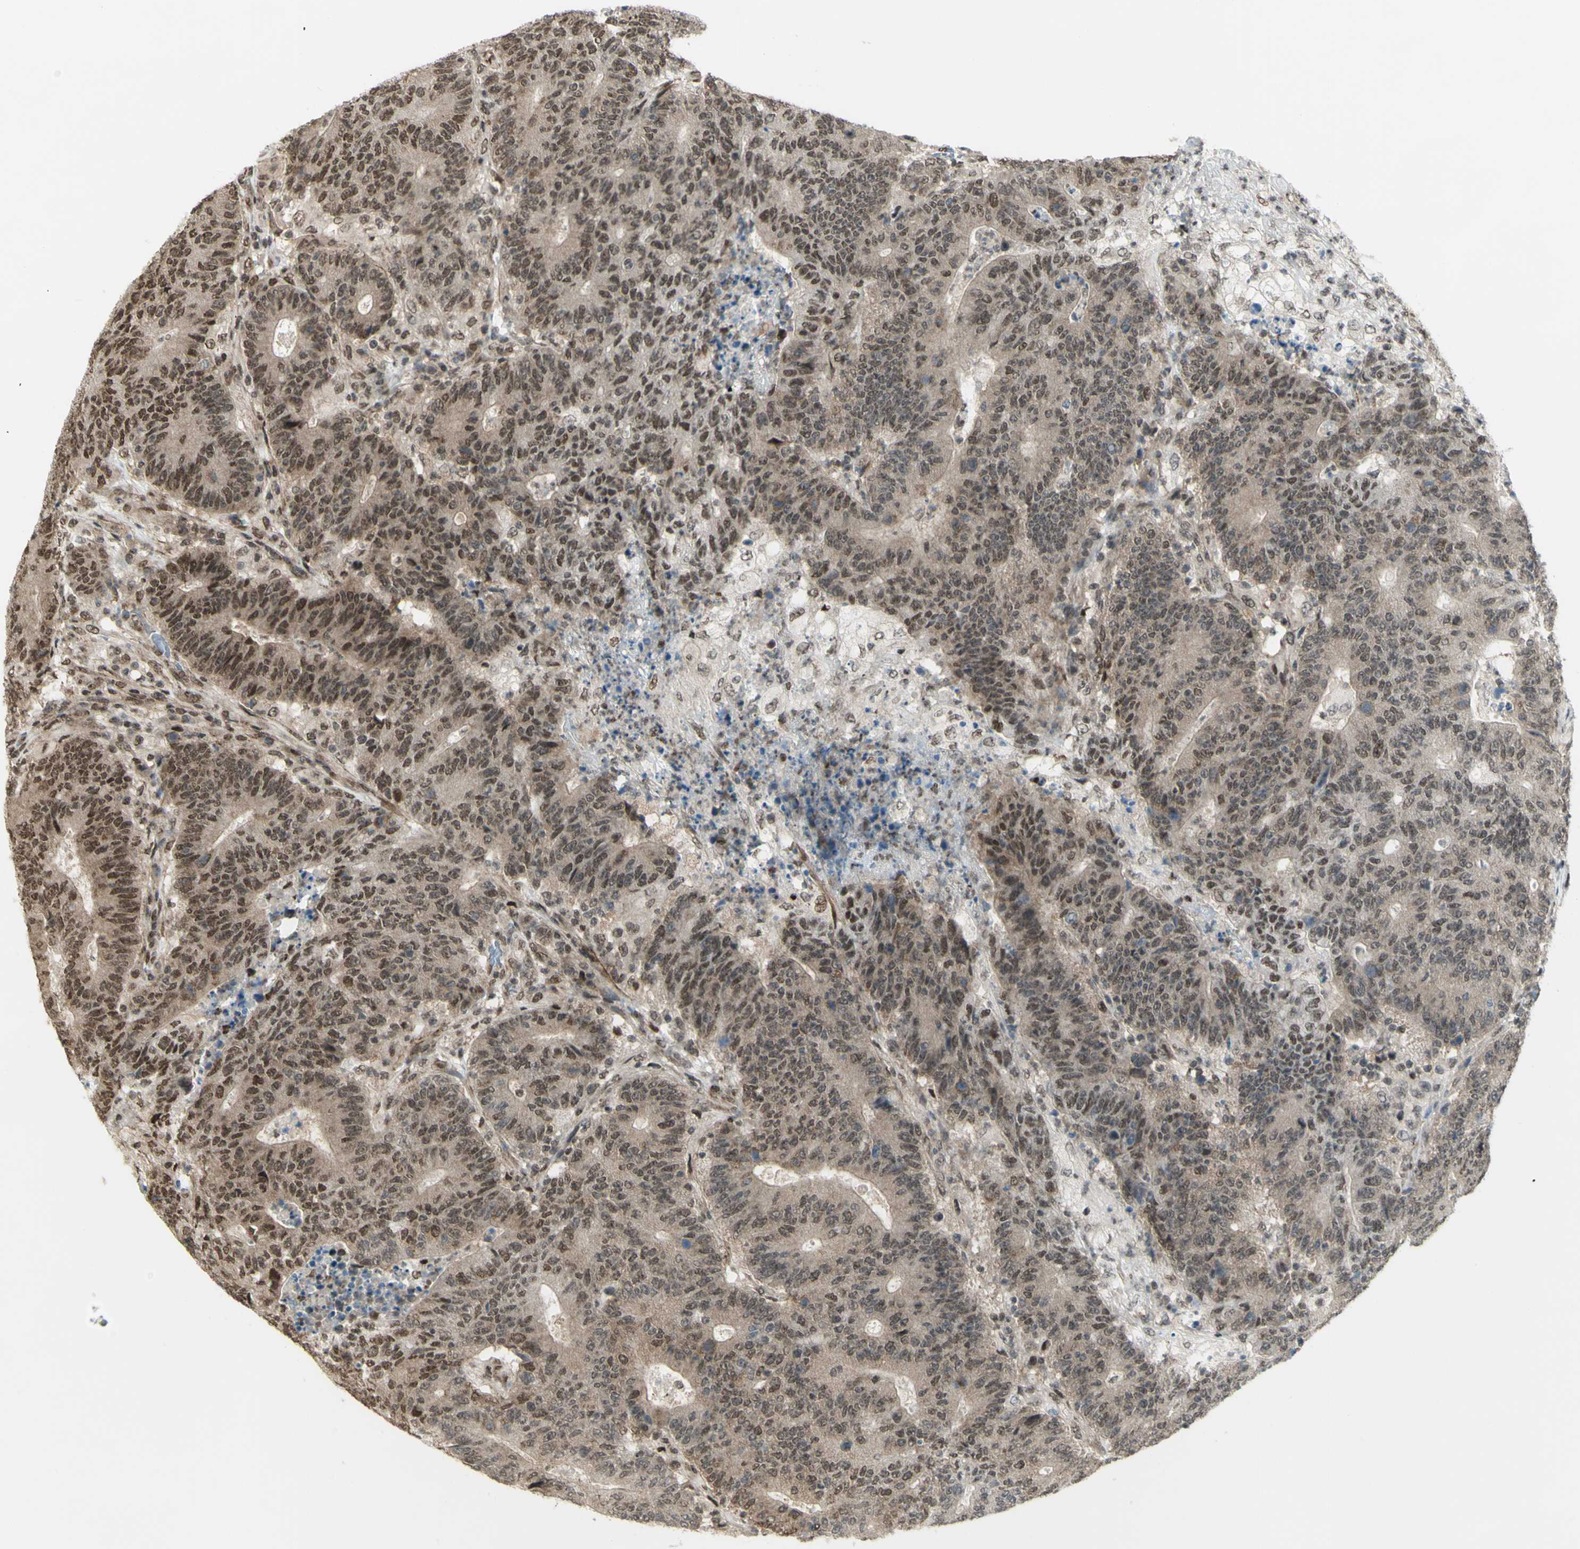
{"staining": {"intensity": "moderate", "quantity": ">75%", "location": "nuclear"}, "tissue": "colorectal cancer", "cell_type": "Tumor cells", "image_type": "cancer", "snomed": [{"axis": "morphology", "description": "Normal tissue, NOS"}, {"axis": "morphology", "description": "Adenocarcinoma, NOS"}, {"axis": "topography", "description": "Colon"}], "caption": "Moderate nuclear staining for a protein is identified in about >75% of tumor cells of colorectal cancer (adenocarcinoma) using immunohistochemistry.", "gene": "ZMYM6", "patient": {"sex": "female", "age": 75}}